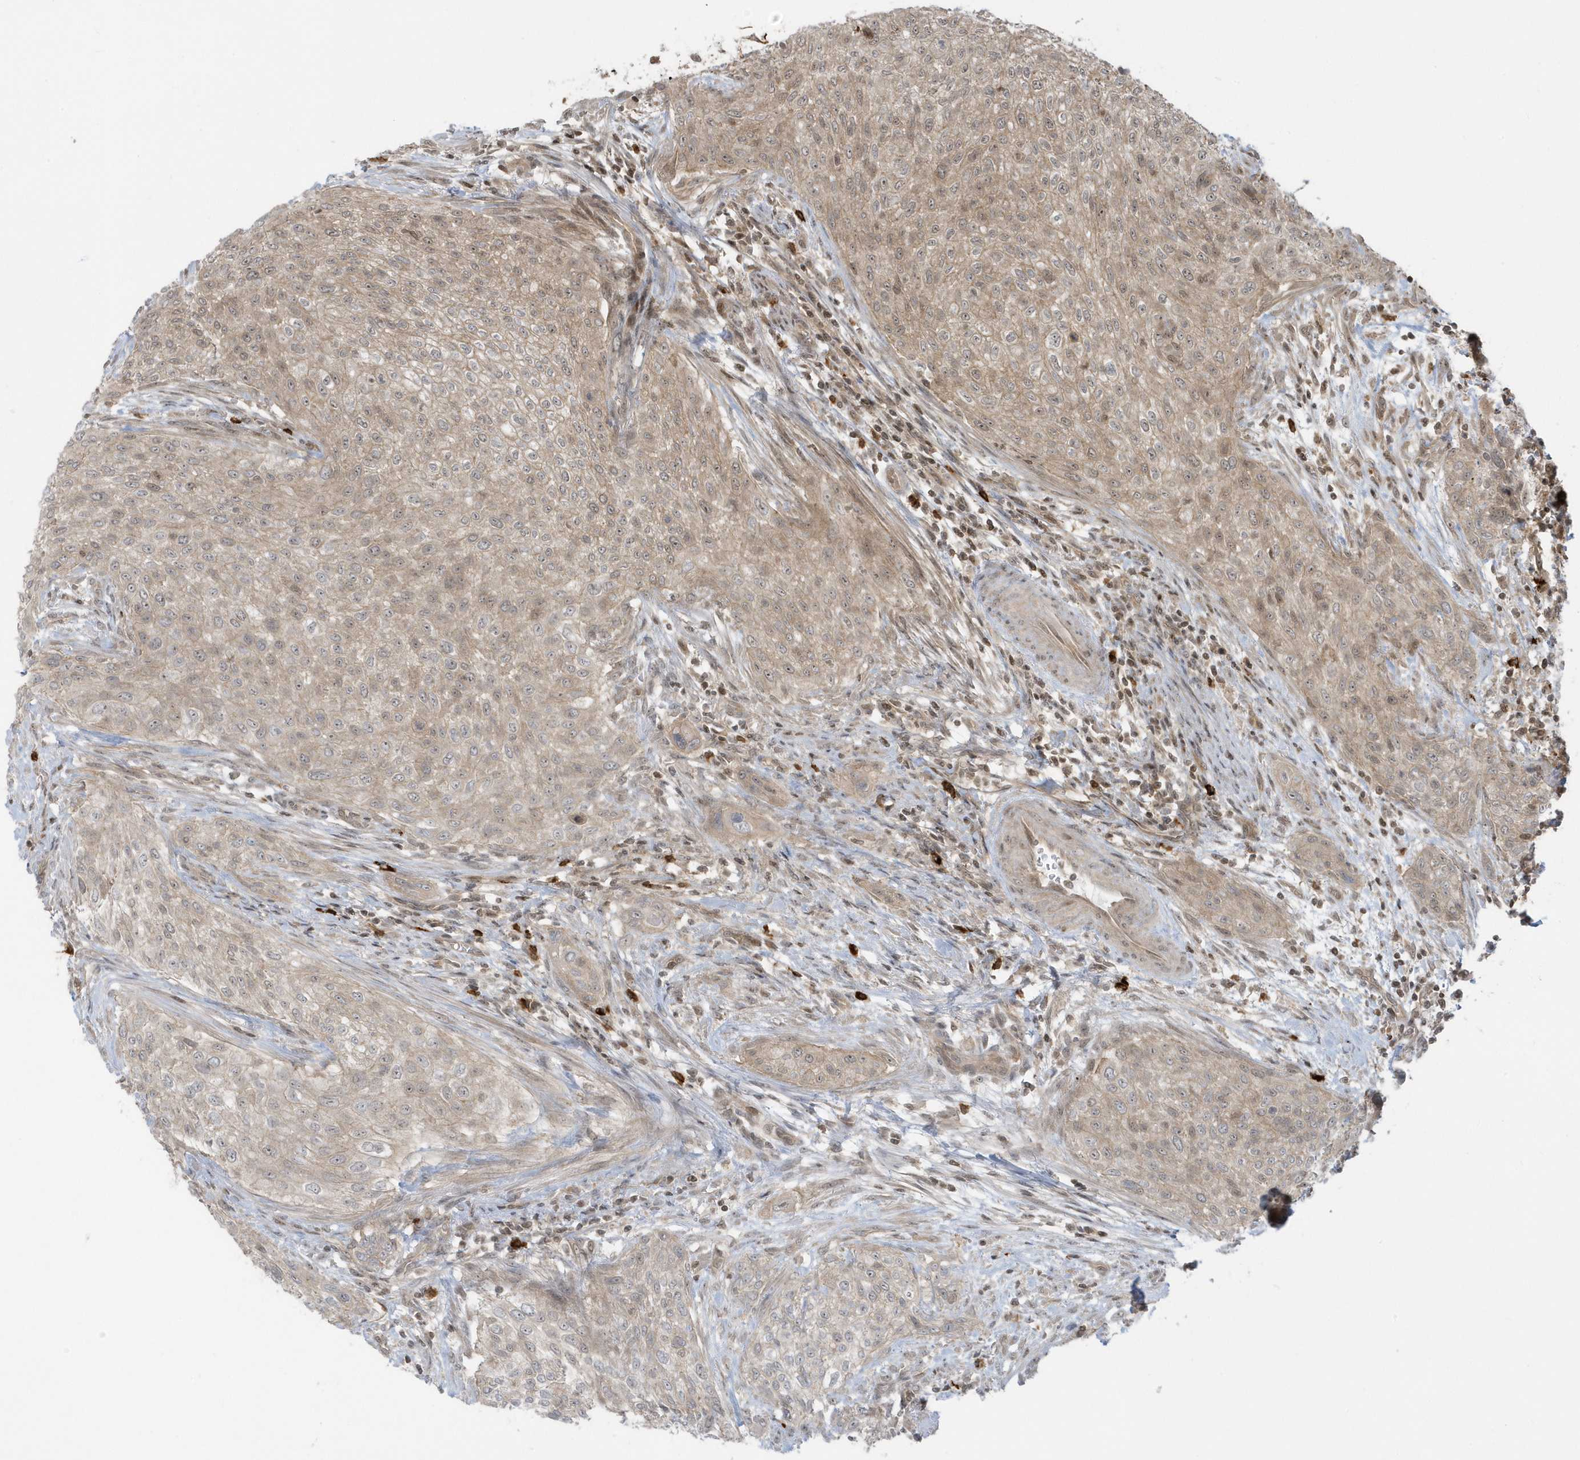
{"staining": {"intensity": "weak", "quantity": "25%-75%", "location": "cytoplasmic/membranous,nuclear"}, "tissue": "urothelial cancer", "cell_type": "Tumor cells", "image_type": "cancer", "snomed": [{"axis": "morphology", "description": "Urothelial carcinoma, High grade"}, {"axis": "topography", "description": "Urinary bladder"}], "caption": "Immunohistochemistry (IHC) image of urothelial cancer stained for a protein (brown), which exhibits low levels of weak cytoplasmic/membranous and nuclear staining in approximately 25%-75% of tumor cells.", "gene": "PPP1R7", "patient": {"sex": "male", "age": 35}}